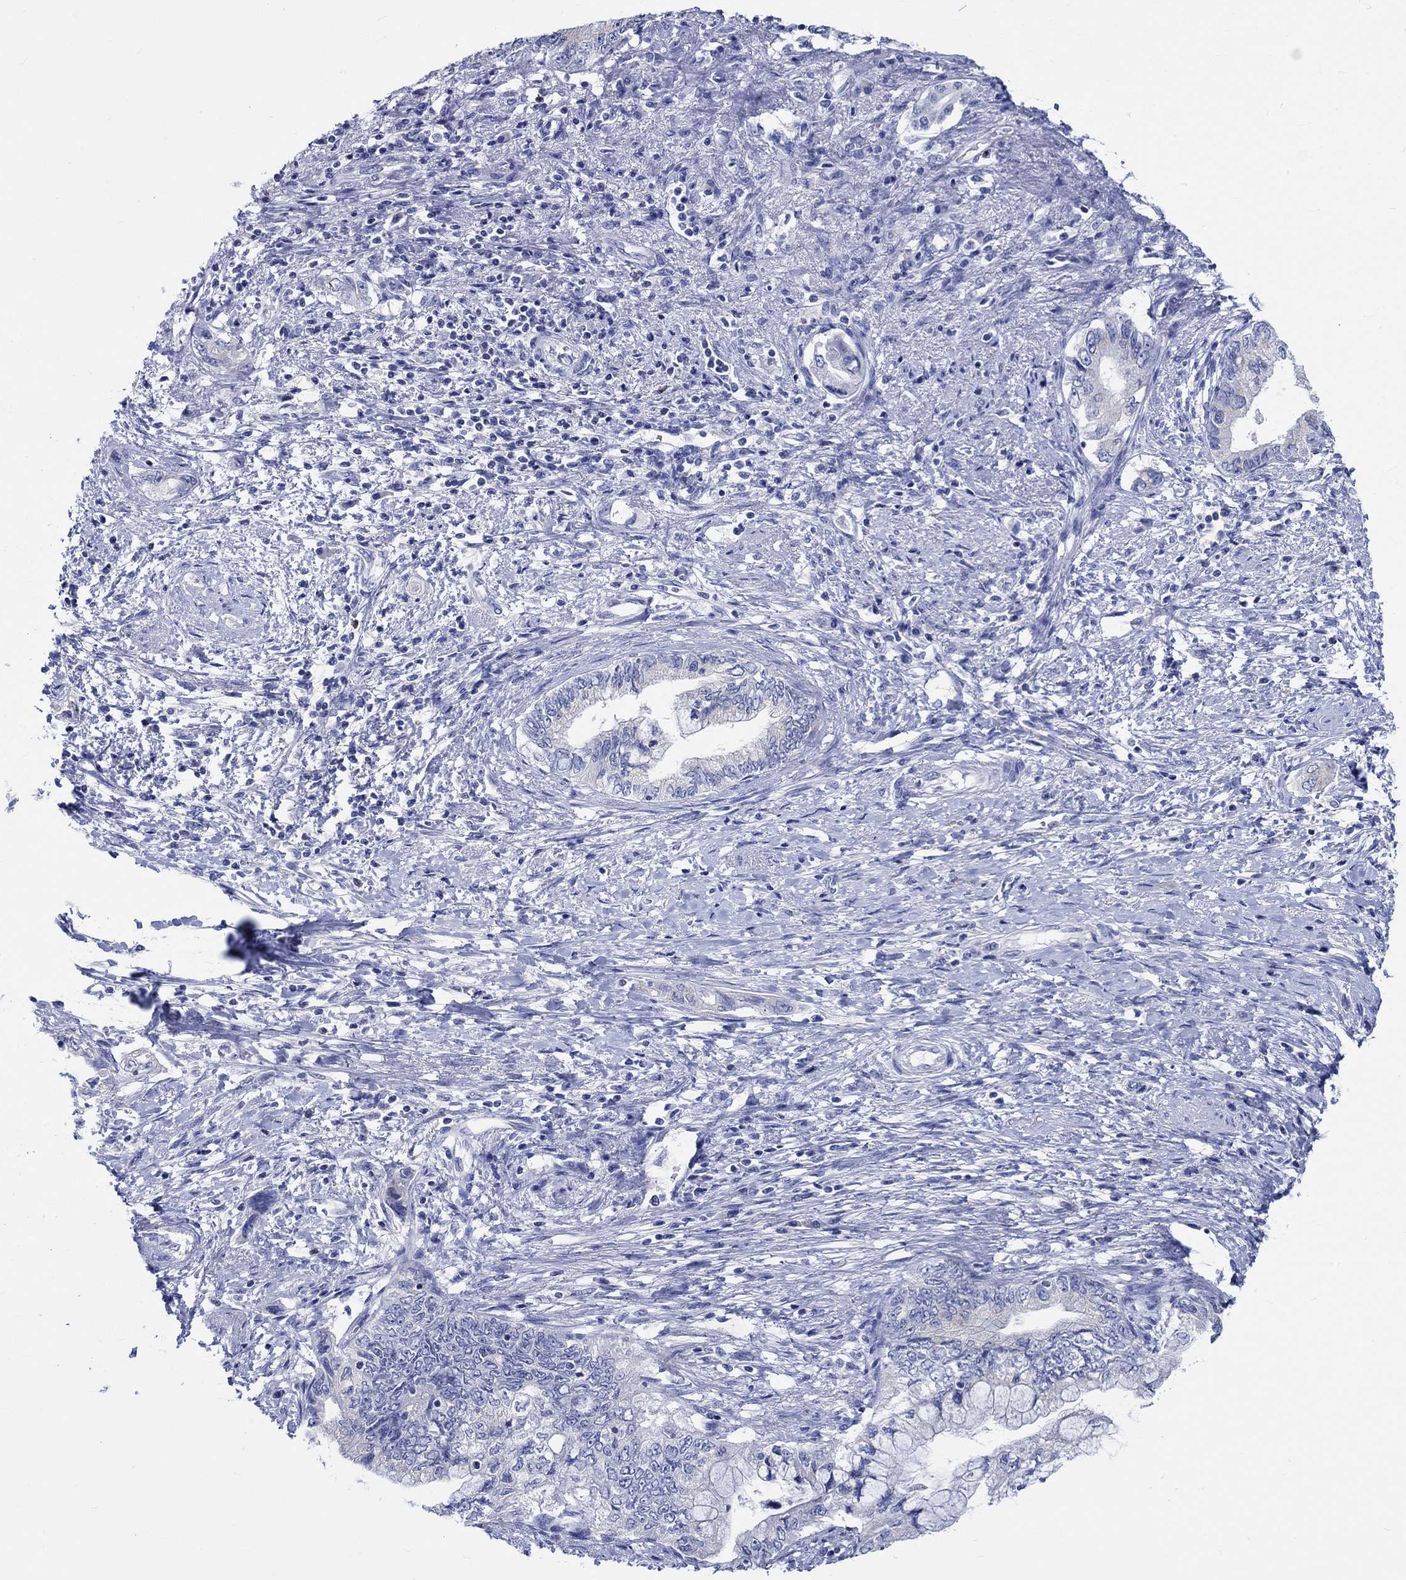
{"staining": {"intensity": "negative", "quantity": "none", "location": "none"}, "tissue": "pancreatic cancer", "cell_type": "Tumor cells", "image_type": "cancer", "snomed": [{"axis": "morphology", "description": "Adenocarcinoma, NOS"}, {"axis": "topography", "description": "Pancreas"}], "caption": "Immunohistochemistry image of pancreatic cancer (adenocarcinoma) stained for a protein (brown), which exhibits no positivity in tumor cells.", "gene": "PTPRN2", "patient": {"sex": "female", "age": 73}}